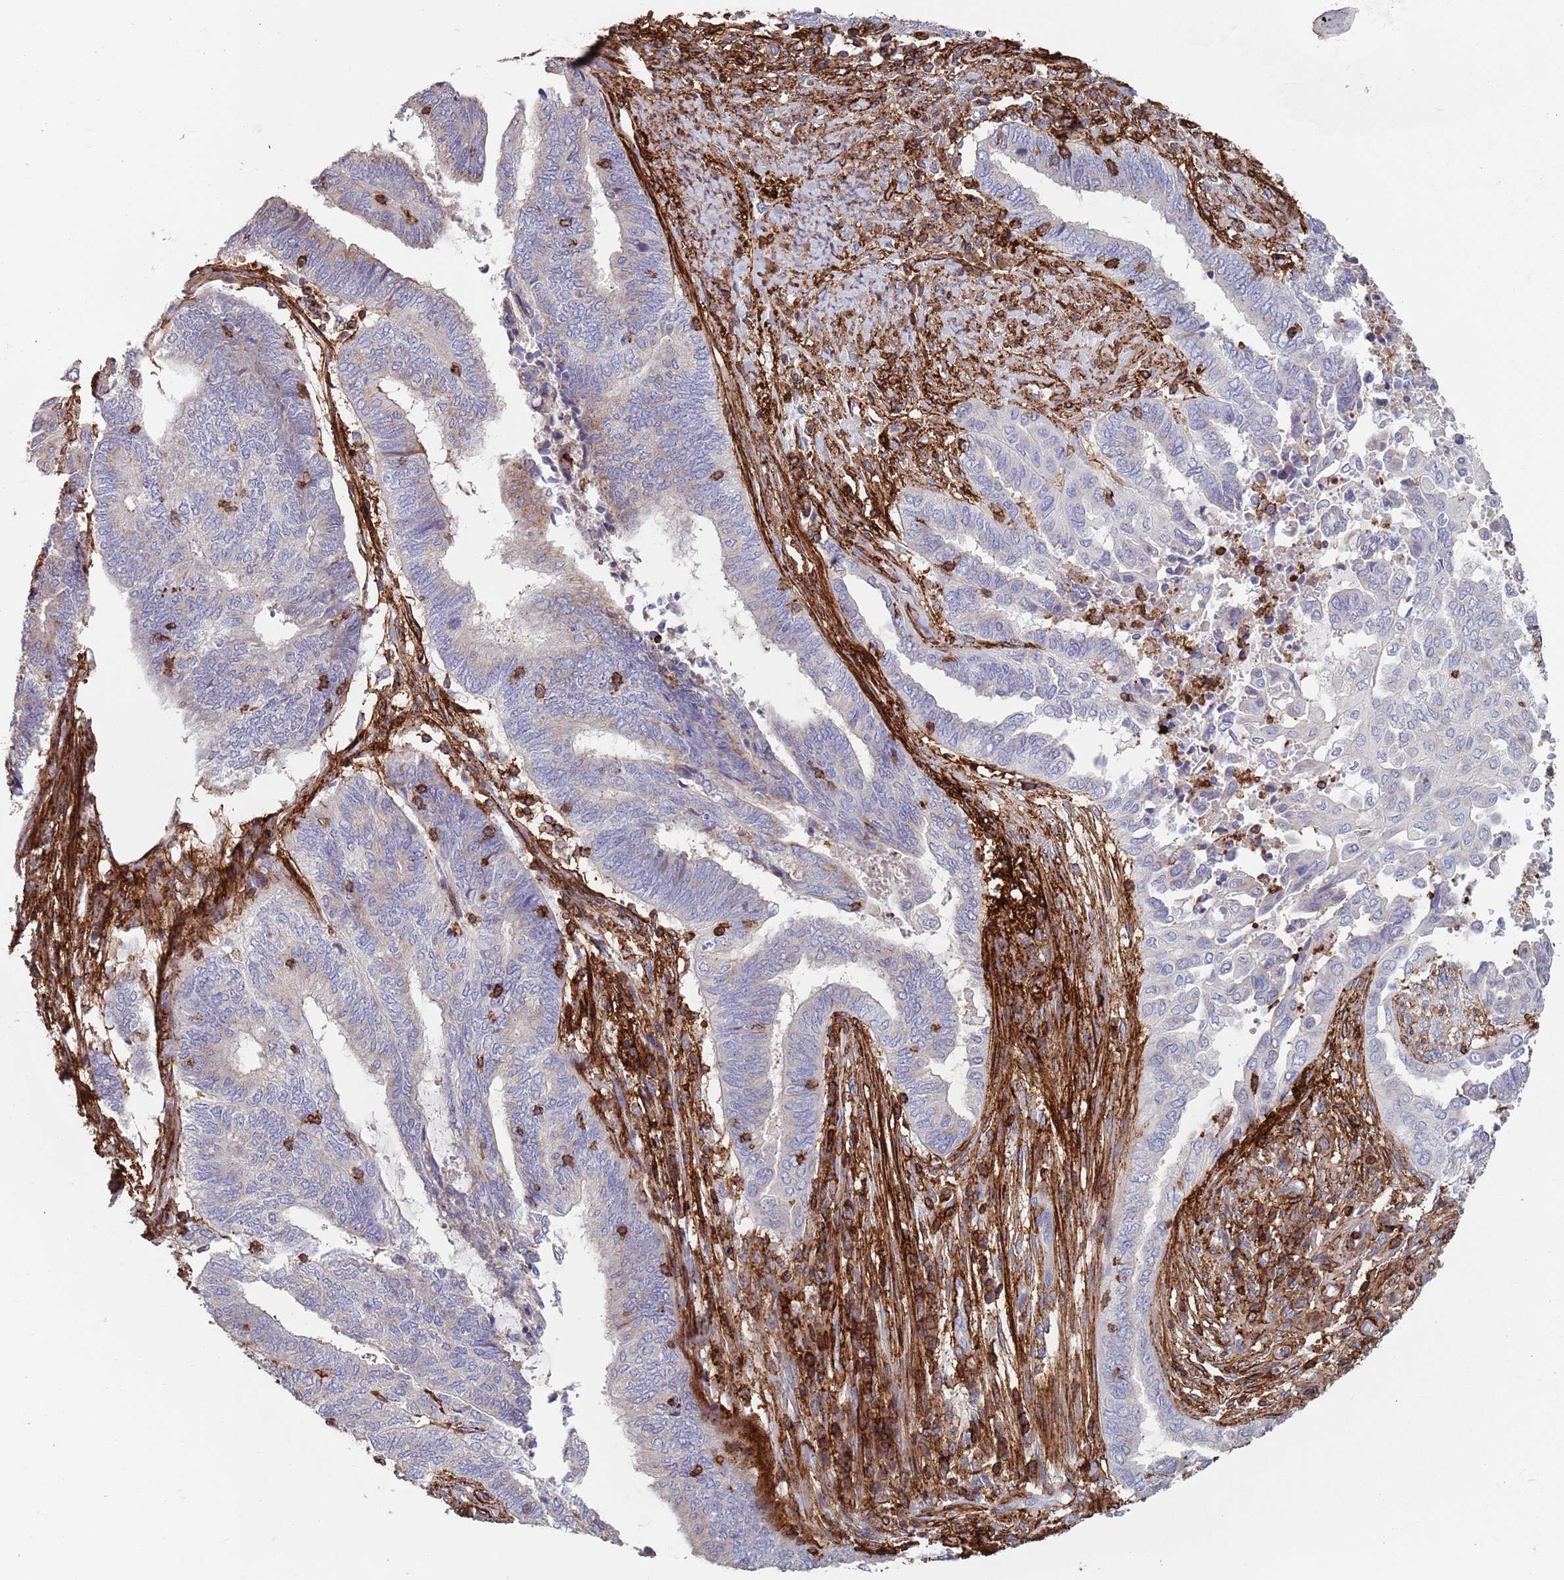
{"staining": {"intensity": "negative", "quantity": "none", "location": "none"}, "tissue": "endometrial cancer", "cell_type": "Tumor cells", "image_type": "cancer", "snomed": [{"axis": "morphology", "description": "Adenocarcinoma, NOS"}, {"axis": "topography", "description": "Uterus"}, {"axis": "topography", "description": "Endometrium"}], "caption": "Immunohistochemistry micrograph of neoplastic tissue: human endometrial adenocarcinoma stained with DAB exhibits no significant protein expression in tumor cells.", "gene": "RNF144A", "patient": {"sex": "female", "age": 70}}